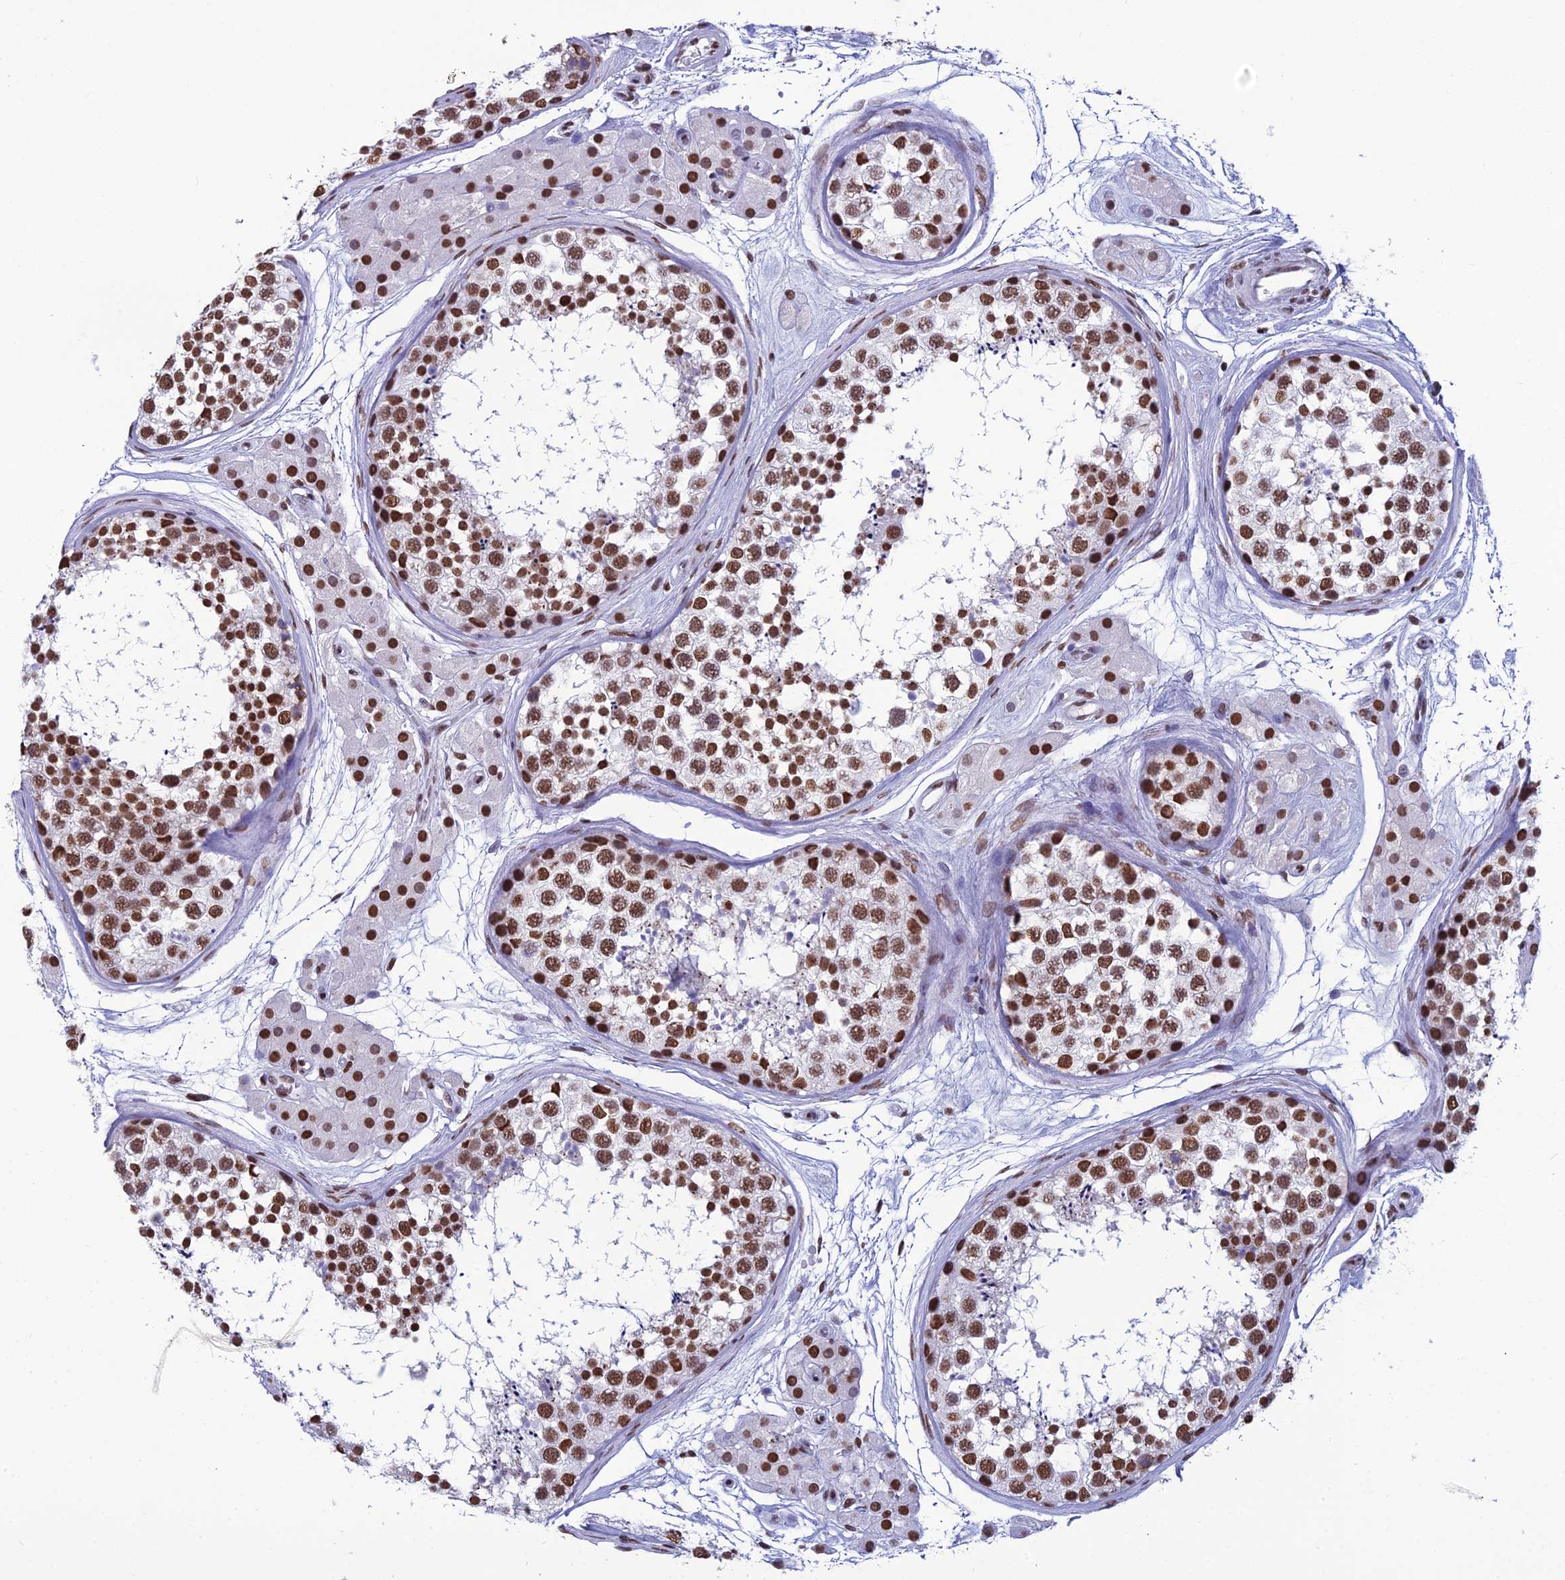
{"staining": {"intensity": "strong", "quantity": ">75%", "location": "nuclear"}, "tissue": "testis", "cell_type": "Cells in seminiferous ducts", "image_type": "normal", "snomed": [{"axis": "morphology", "description": "Normal tissue, NOS"}, {"axis": "topography", "description": "Testis"}], "caption": "Immunohistochemical staining of unremarkable testis reveals high levels of strong nuclear staining in approximately >75% of cells in seminiferous ducts. (DAB (3,3'-diaminobenzidine) = brown stain, brightfield microscopy at high magnification).", "gene": "PRAMEF12", "patient": {"sex": "male", "age": 56}}